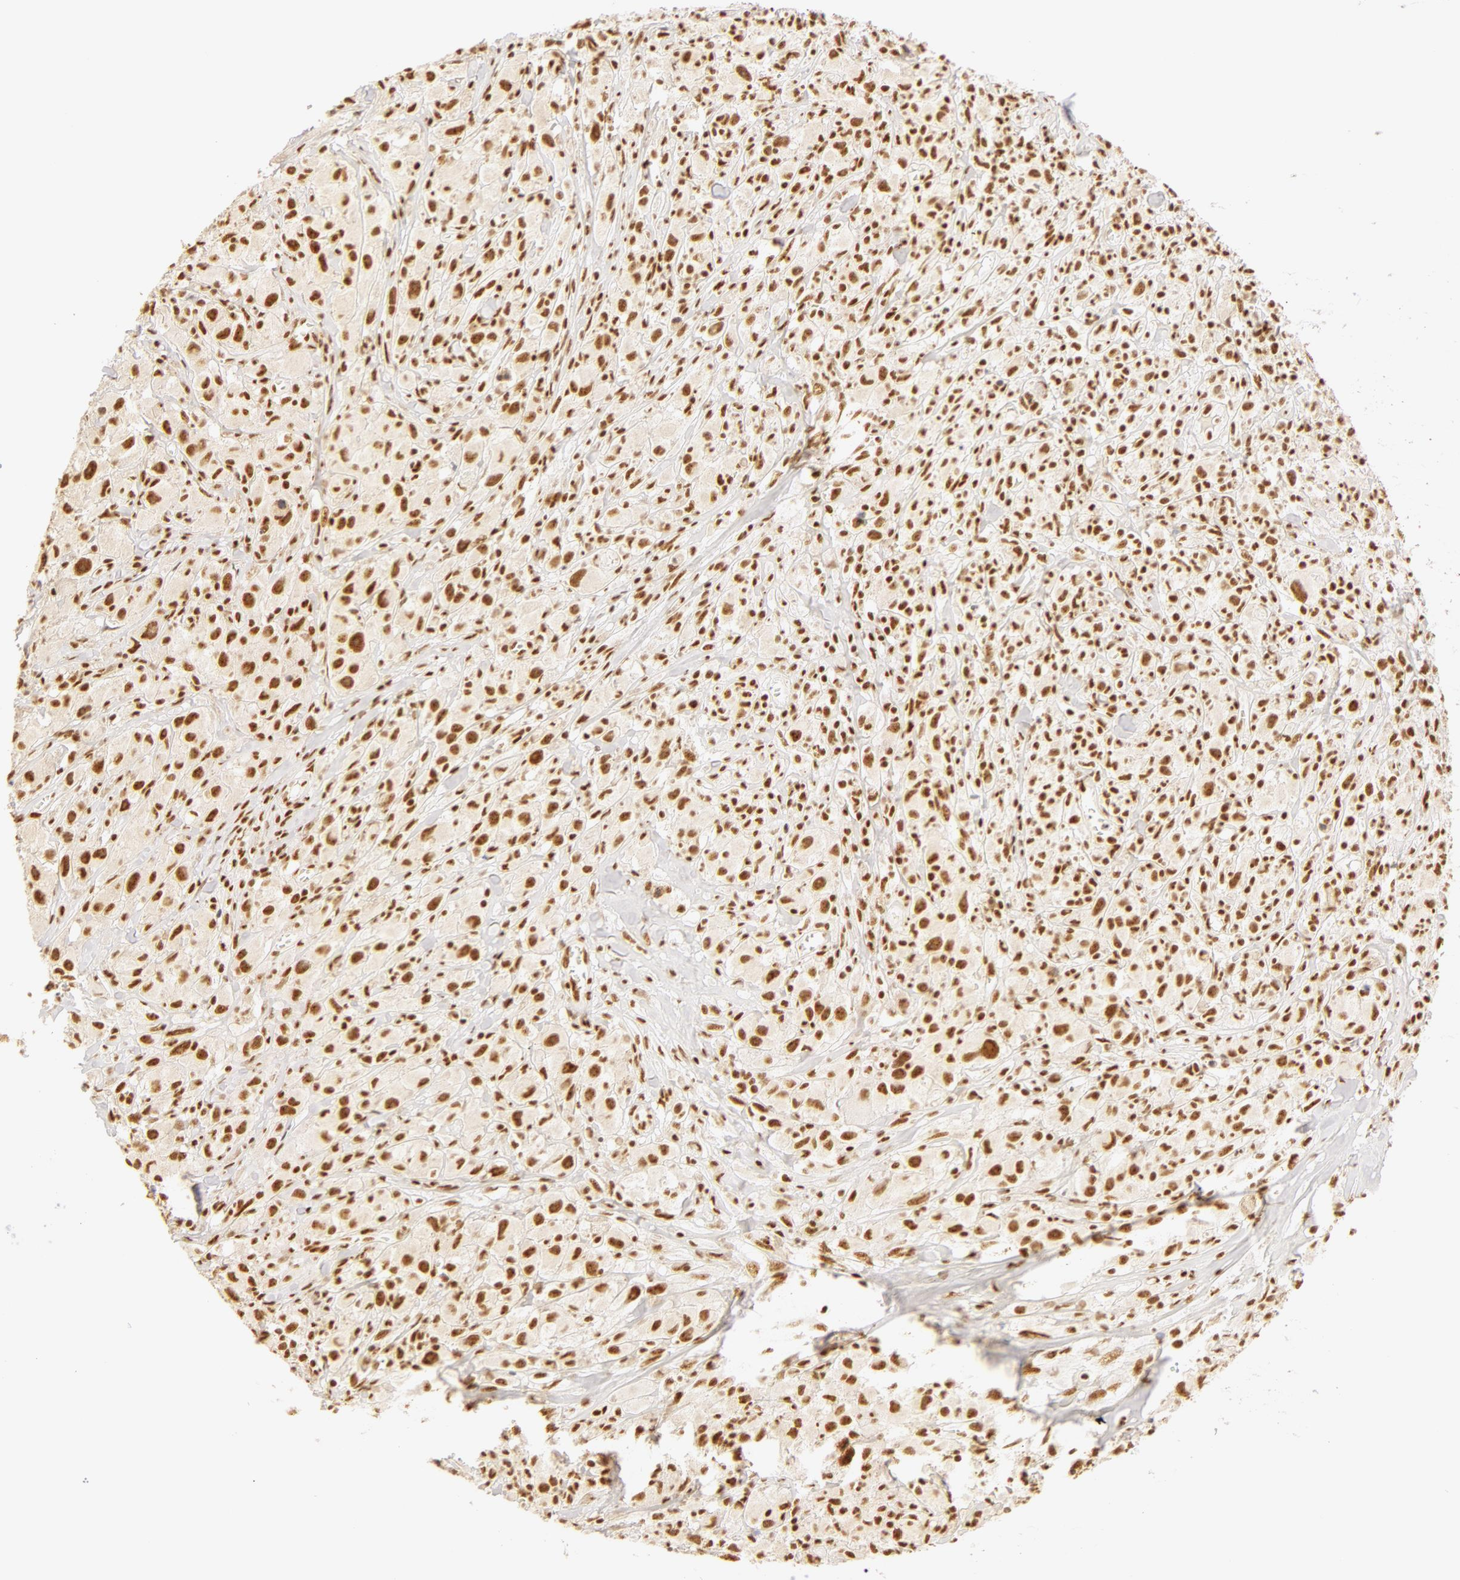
{"staining": {"intensity": "moderate", "quantity": ">75%", "location": "nuclear"}, "tissue": "melanoma", "cell_type": "Tumor cells", "image_type": "cancer", "snomed": [{"axis": "morphology", "description": "Malignant melanoma, NOS"}, {"axis": "topography", "description": "Skin"}], "caption": "This is a micrograph of immunohistochemistry (IHC) staining of melanoma, which shows moderate staining in the nuclear of tumor cells.", "gene": "RBM39", "patient": {"sex": "male", "age": 56}}